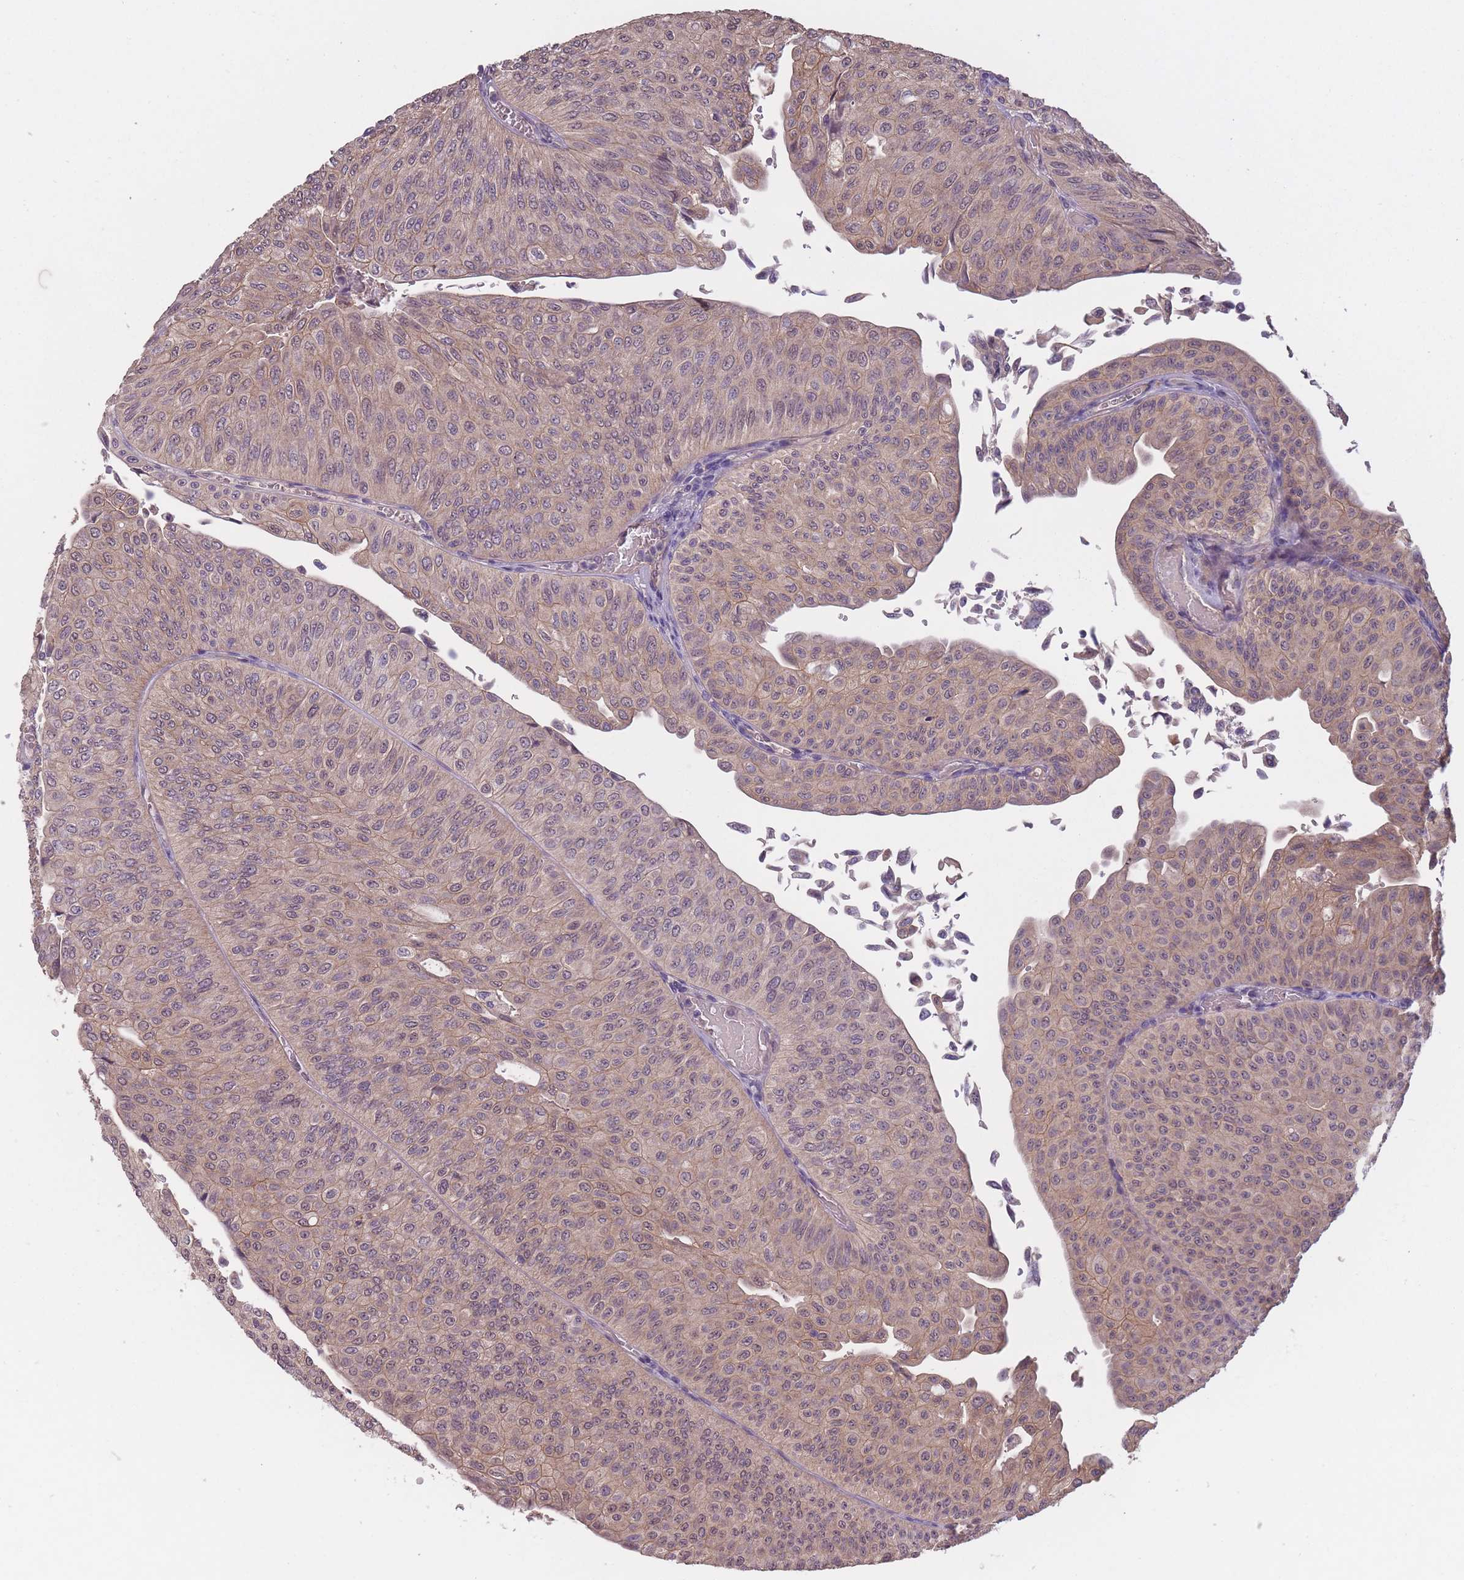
{"staining": {"intensity": "weak", "quantity": ">75%", "location": "cytoplasmic/membranous,nuclear"}, "tissue": "urothelial cancer", "cell_type": "Tumor cells", "image_type": "cancer", "snomed": [{"axis": "morphology", "description": "Urothelial carcinoma, NOS"}, {"axis": "topography", "description": "Urinary bladder"}], "caption": "DAB (3,3'-diaminobenzidine) immunohistochemical staining of transitional cell carcinoma demonstrates weak cytoplasmic/membranous and nuclear protein expression in approximately >75% of tumor cells. The protein of interest is shown in brown color, while the nuclei are stained blue.", "gene": "KIAA1755", "patient": {"sex": "male", "age": 59}}